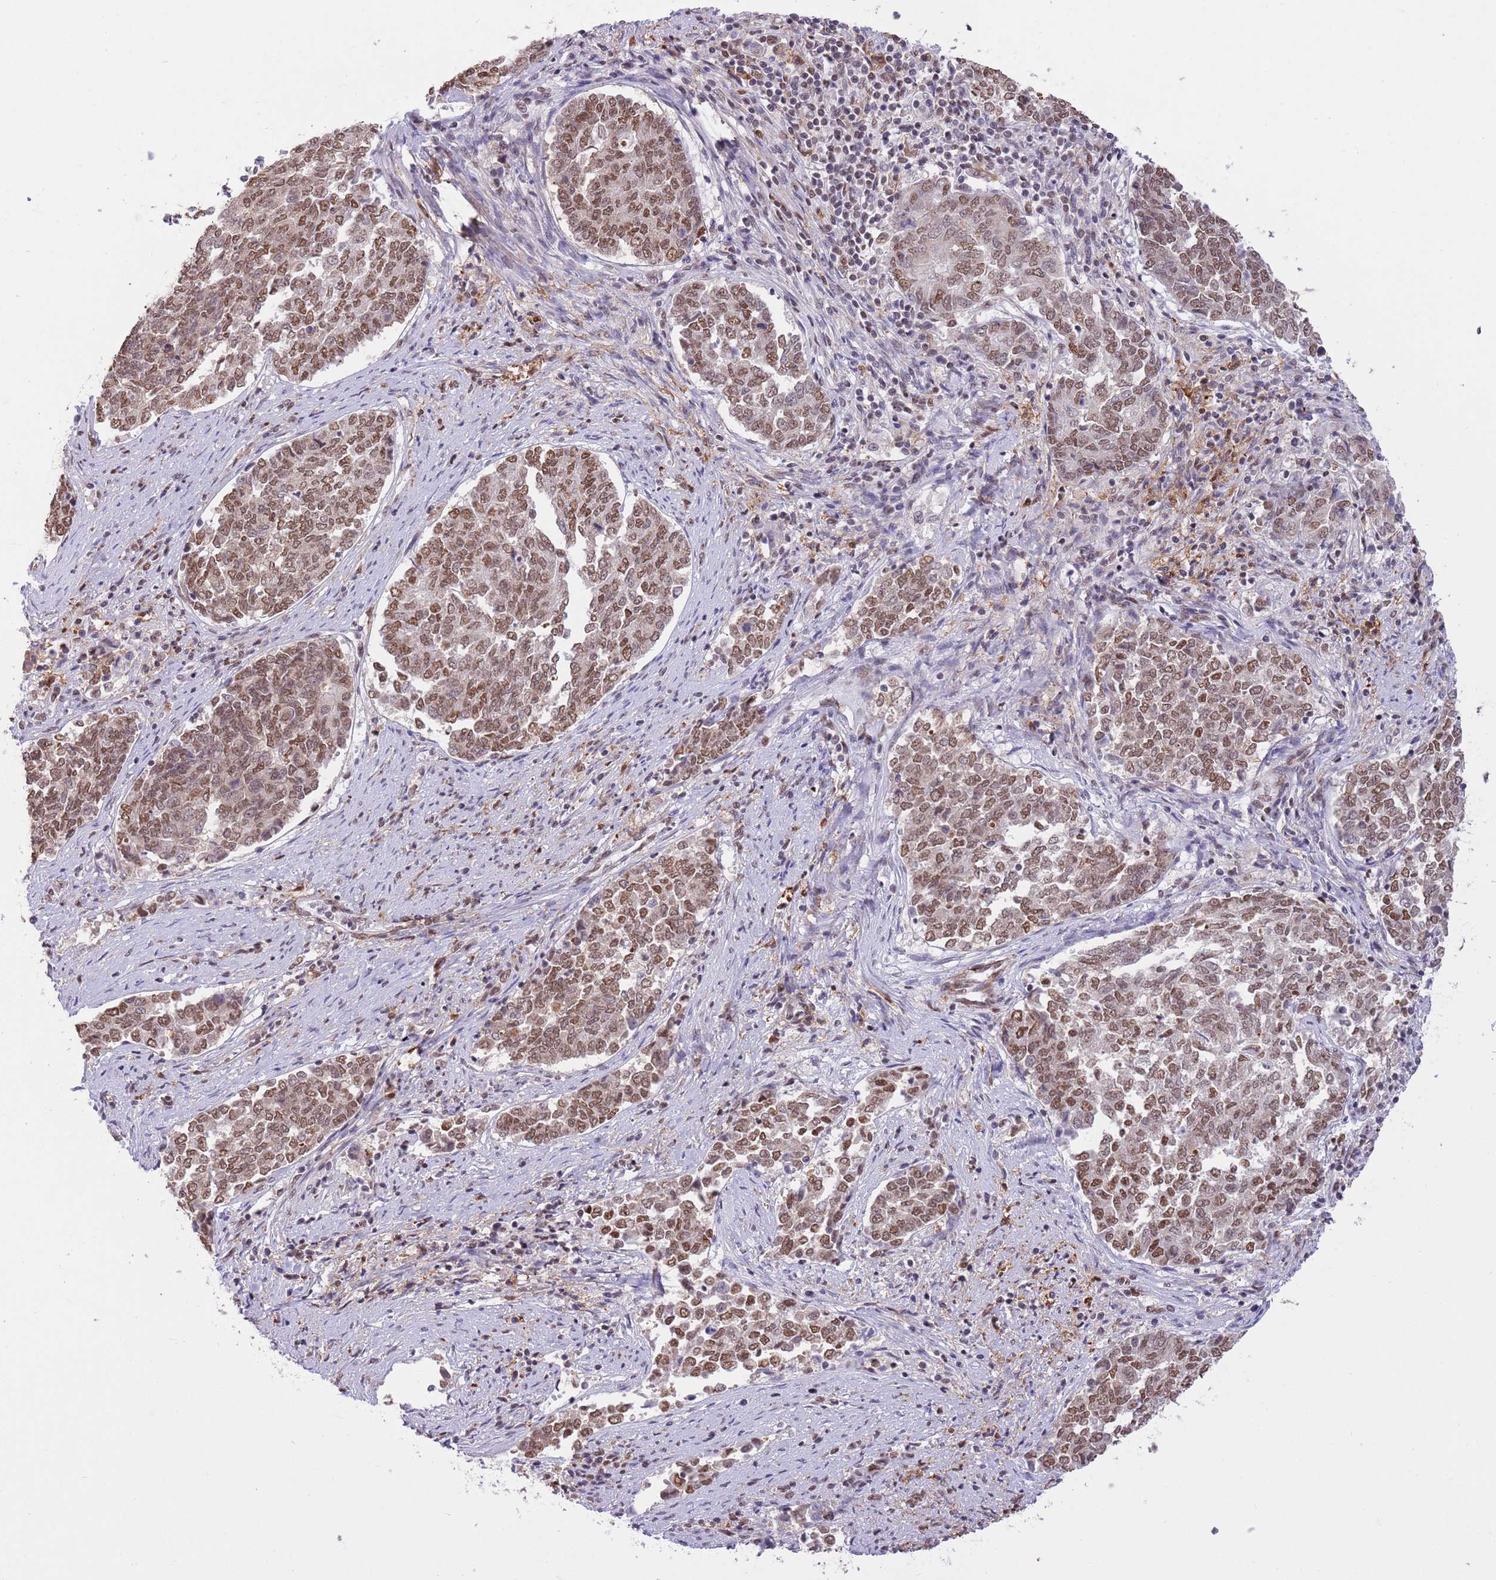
{"staining": {"intensity": "moderate", "quantity": ">75%", "location": "nuclear"}, "tissue": "endometrial cancer", "cell_type": "Tumor cells", "image_type": "cancer", "snomed": [{"axis": "morphology", "description": "Adenocarcinoma, NOS"}, {"axis": "topography", "description": "Endometrium"}], "caption": "A histopathology image showing moderate nuclear positivity in approximately >75% of tumor cells in endometrial cancer (adenocarcinoma), as visualized by brown immunohistochemical staining.", "gene": "TRIM32", "patient": {"sex": "female", "age": 80}}